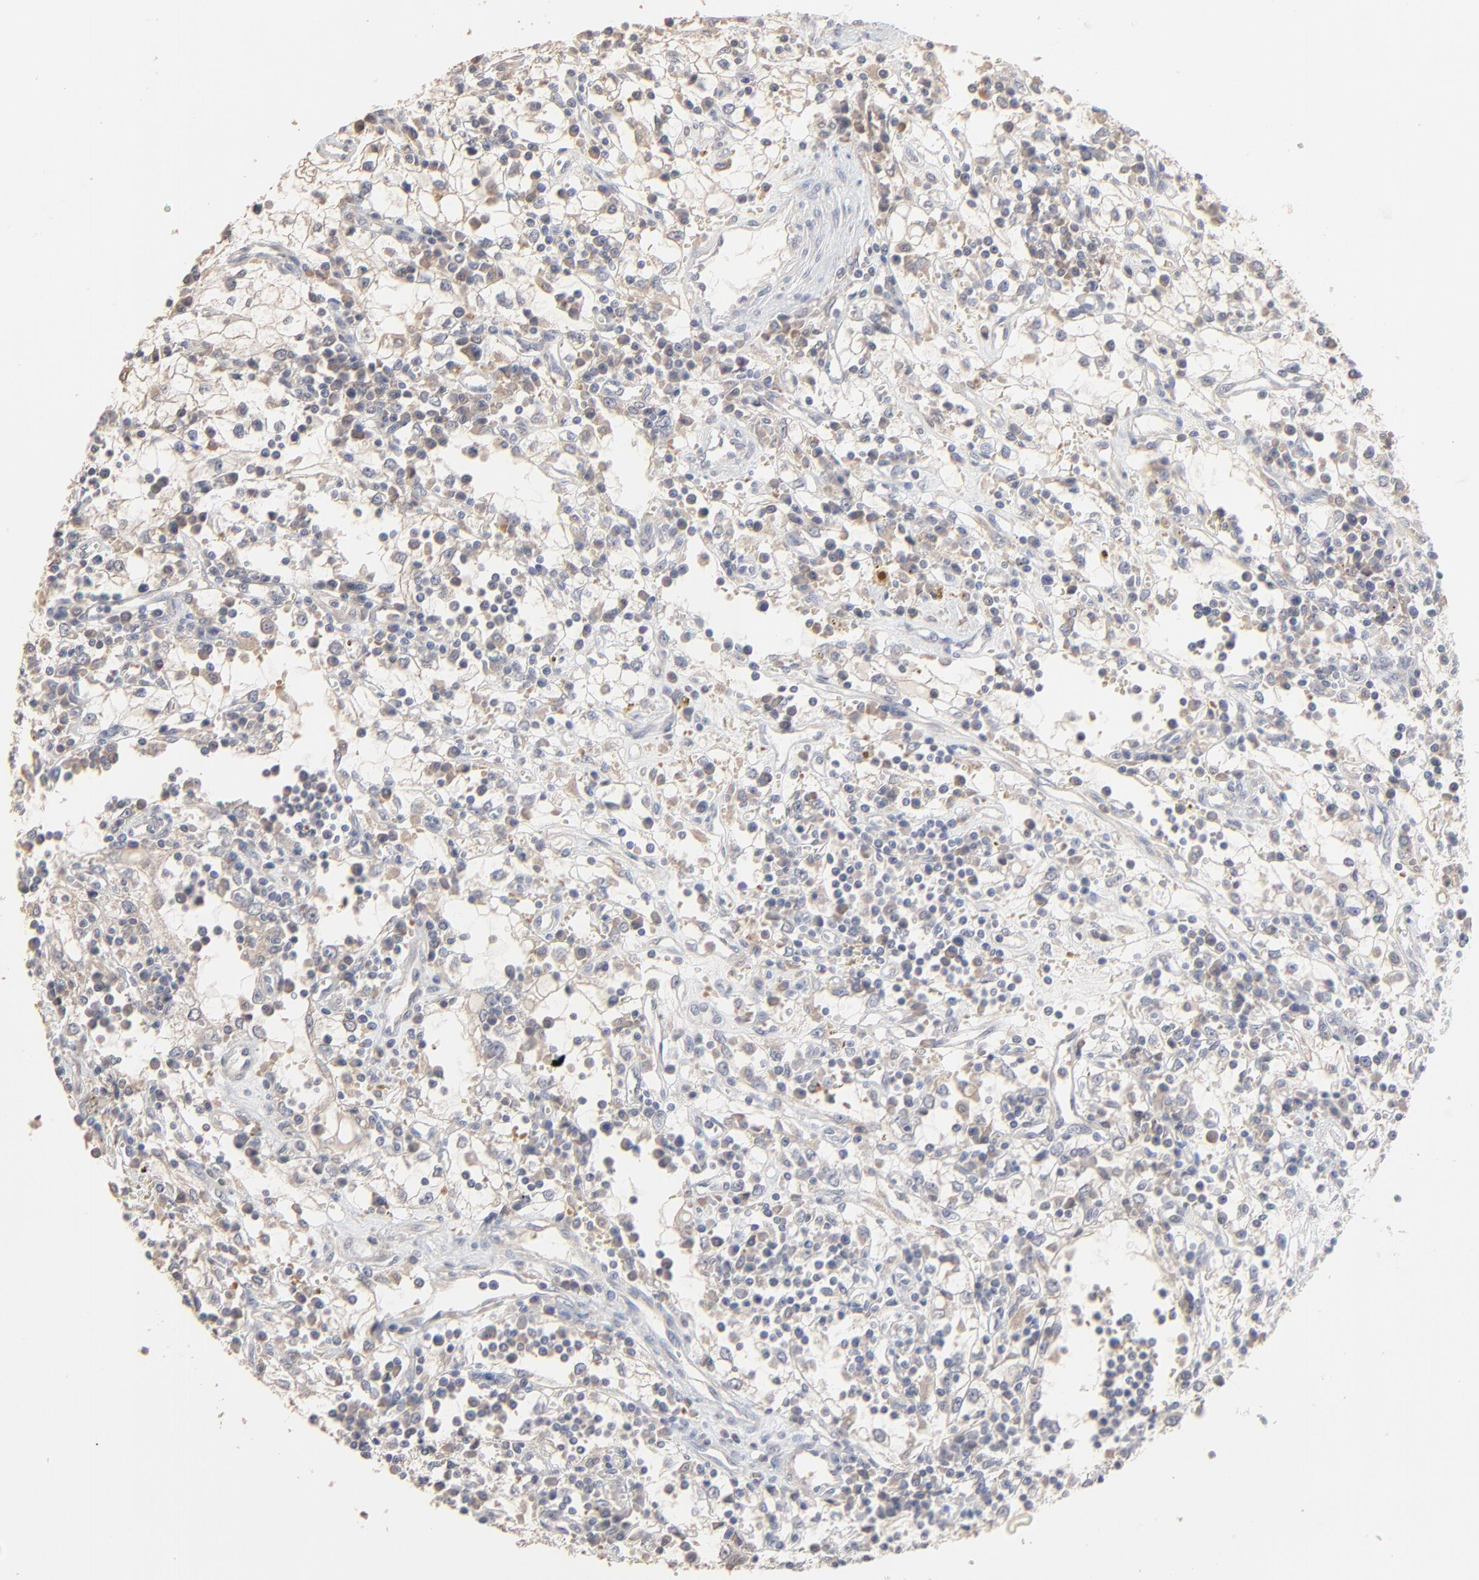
{"staining": {"intensity": "weak", "quantity": ">75%", "location": "cytoplasmic/membranous"}, "tissue": "renal cancer", "cell_type": "Tumor cells", "image_type": "cancer", "snomed": [{"axis": "morphology", "description": "Adenocarcinoma, NOS"}, {"axis": "topography", "description": "Kidney"}], "caption": "DAB immunohistochemical staining of human renal cancer (adenocarcinoma) demonstrates weak cytoplasmic/membranous protein staining in approximately >75% of tumor cells. (DAB IHC, brown staining for protein, blue staining for nuclei).", "gene": "FANCB", "patient": {"sex": "male", "age": 82}}